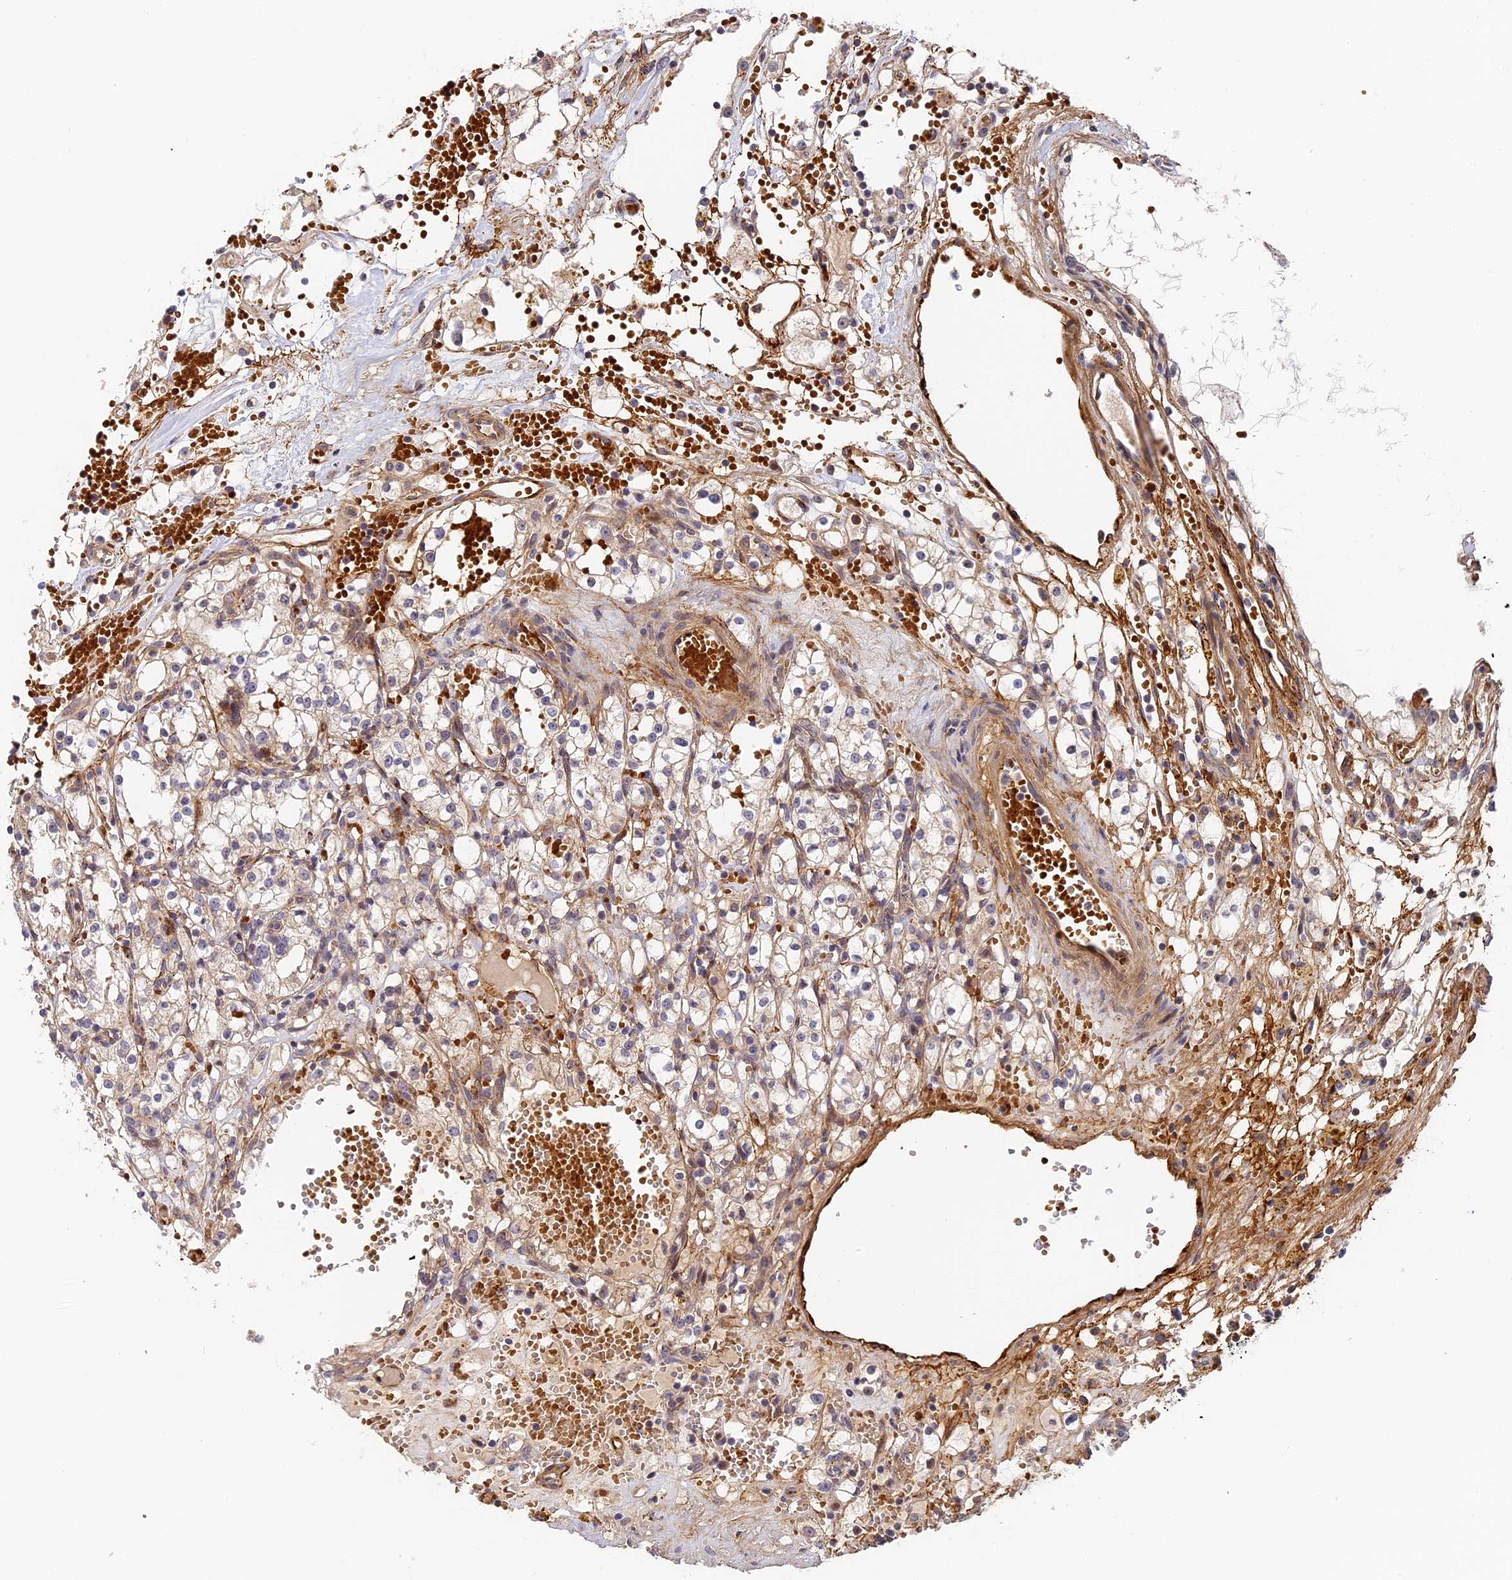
{"staining": {"intensity": "weak", "quantity": "<25%", "location": "cytoplasmic/membranous"}, "tissue": "renal cancer", "cell_type": "Tumor cells", "image_type": "cancer", "snomed": [{"axis": "morphology", "description": "Adenocarcinoma, NOS"}, {"axis": "topography", "description": "Kidney"}], "caption": "High magnification brightfield microscopy of renal cancer stained with DAB (brown) and counterstained with hematoxylin (blue): tumor cells show no significant staining.", "gene": "MISP3", "patient": {"sex": "male", "age": 56}}